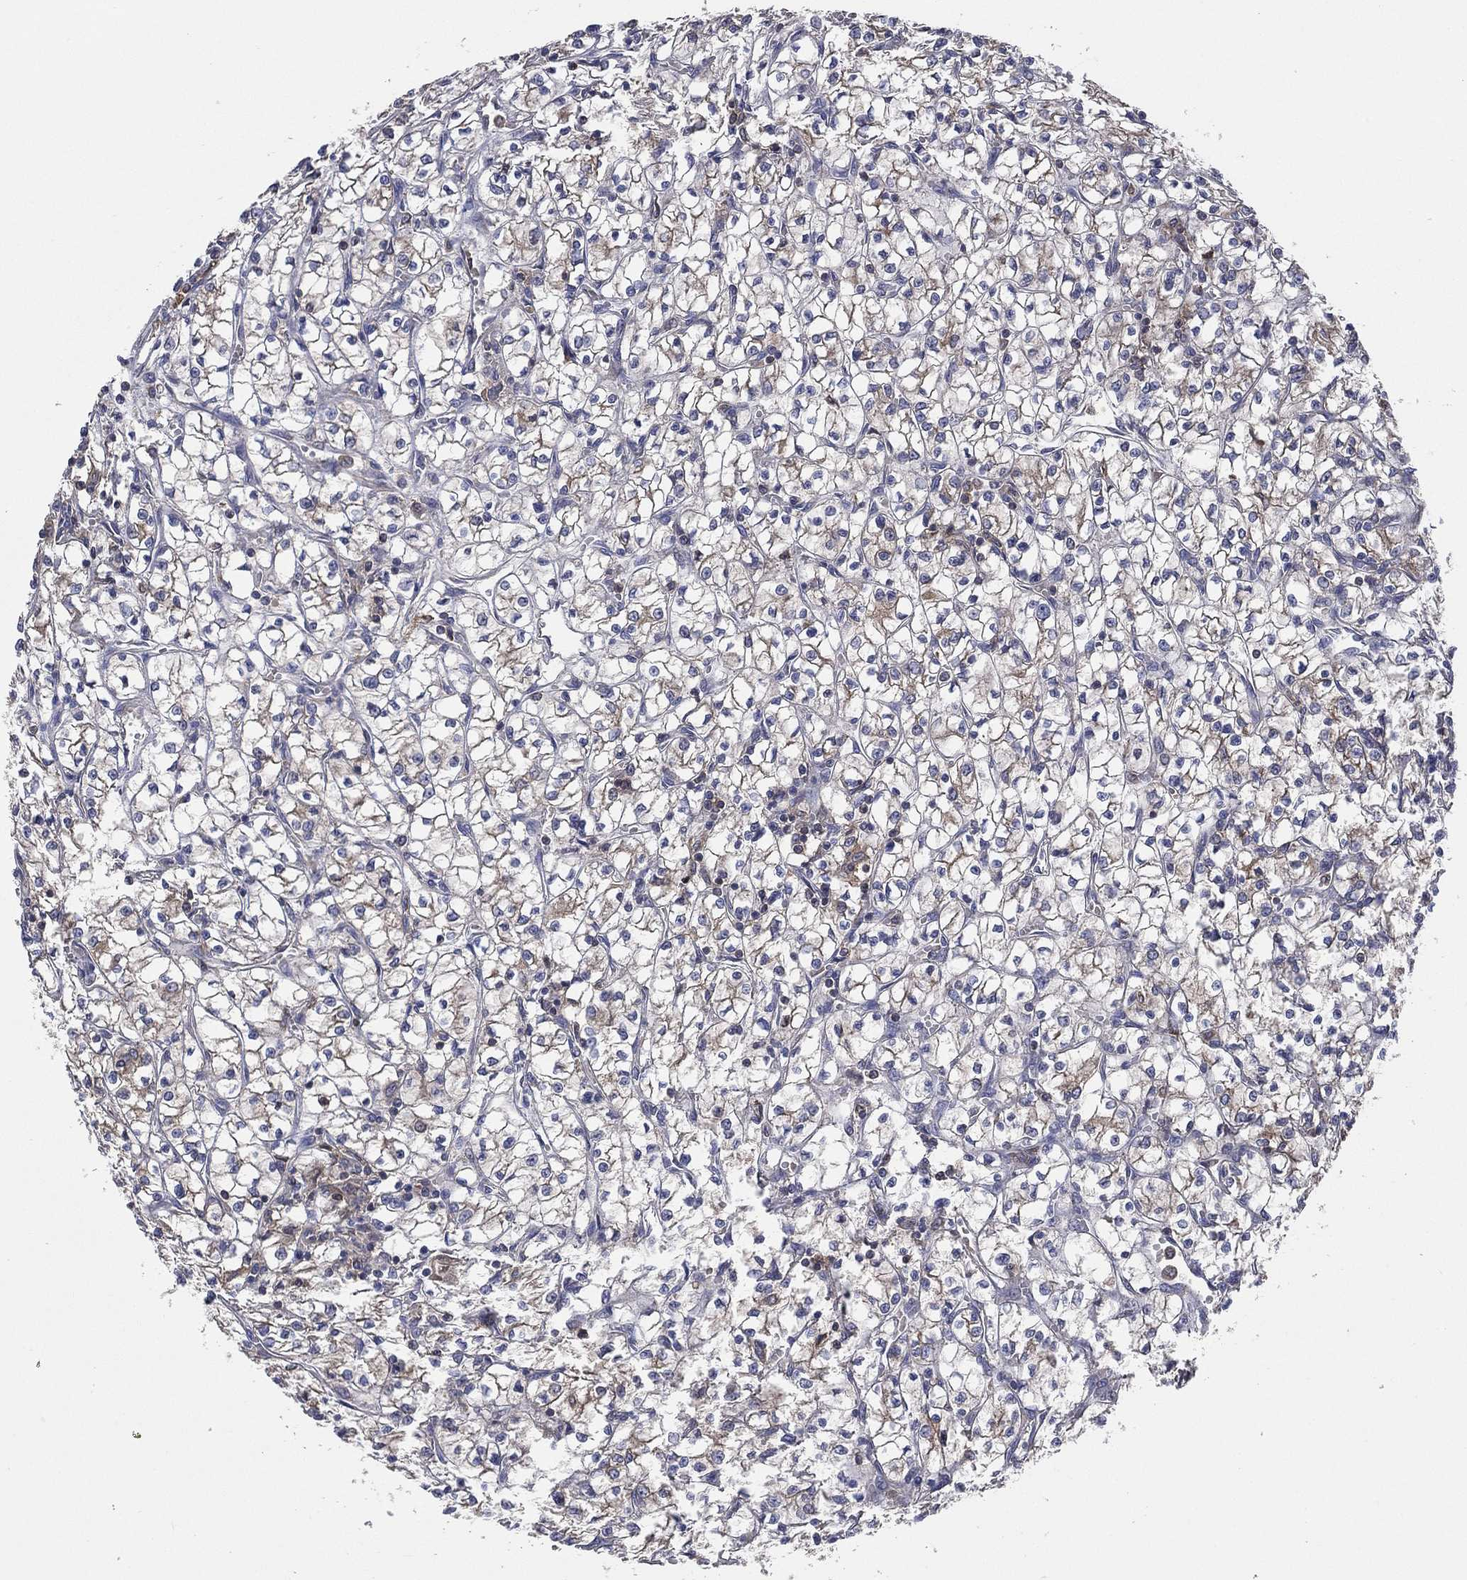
{"staining": {"intensity": "weak", "quantity": "<25%", "location": "cytoplasmic/membranous"}, "tissue": "renal cancer", "cell_type": "Tumor cells", "image_type": "cancer", "snomed": [{"axis": "morphology", "description": "Adenocarcinoma, NOS"}, {"axis": "topography", "description": "Kidney"}], "caption": "High power microscopy photomicrograph of an immunohistochemistry photomicrograph of renal cancer (adenocarcinoma), revealing no significant staining in tumor cells.", "gene": "SMPD3", "patient": {"sex": "female", "age": 64}}